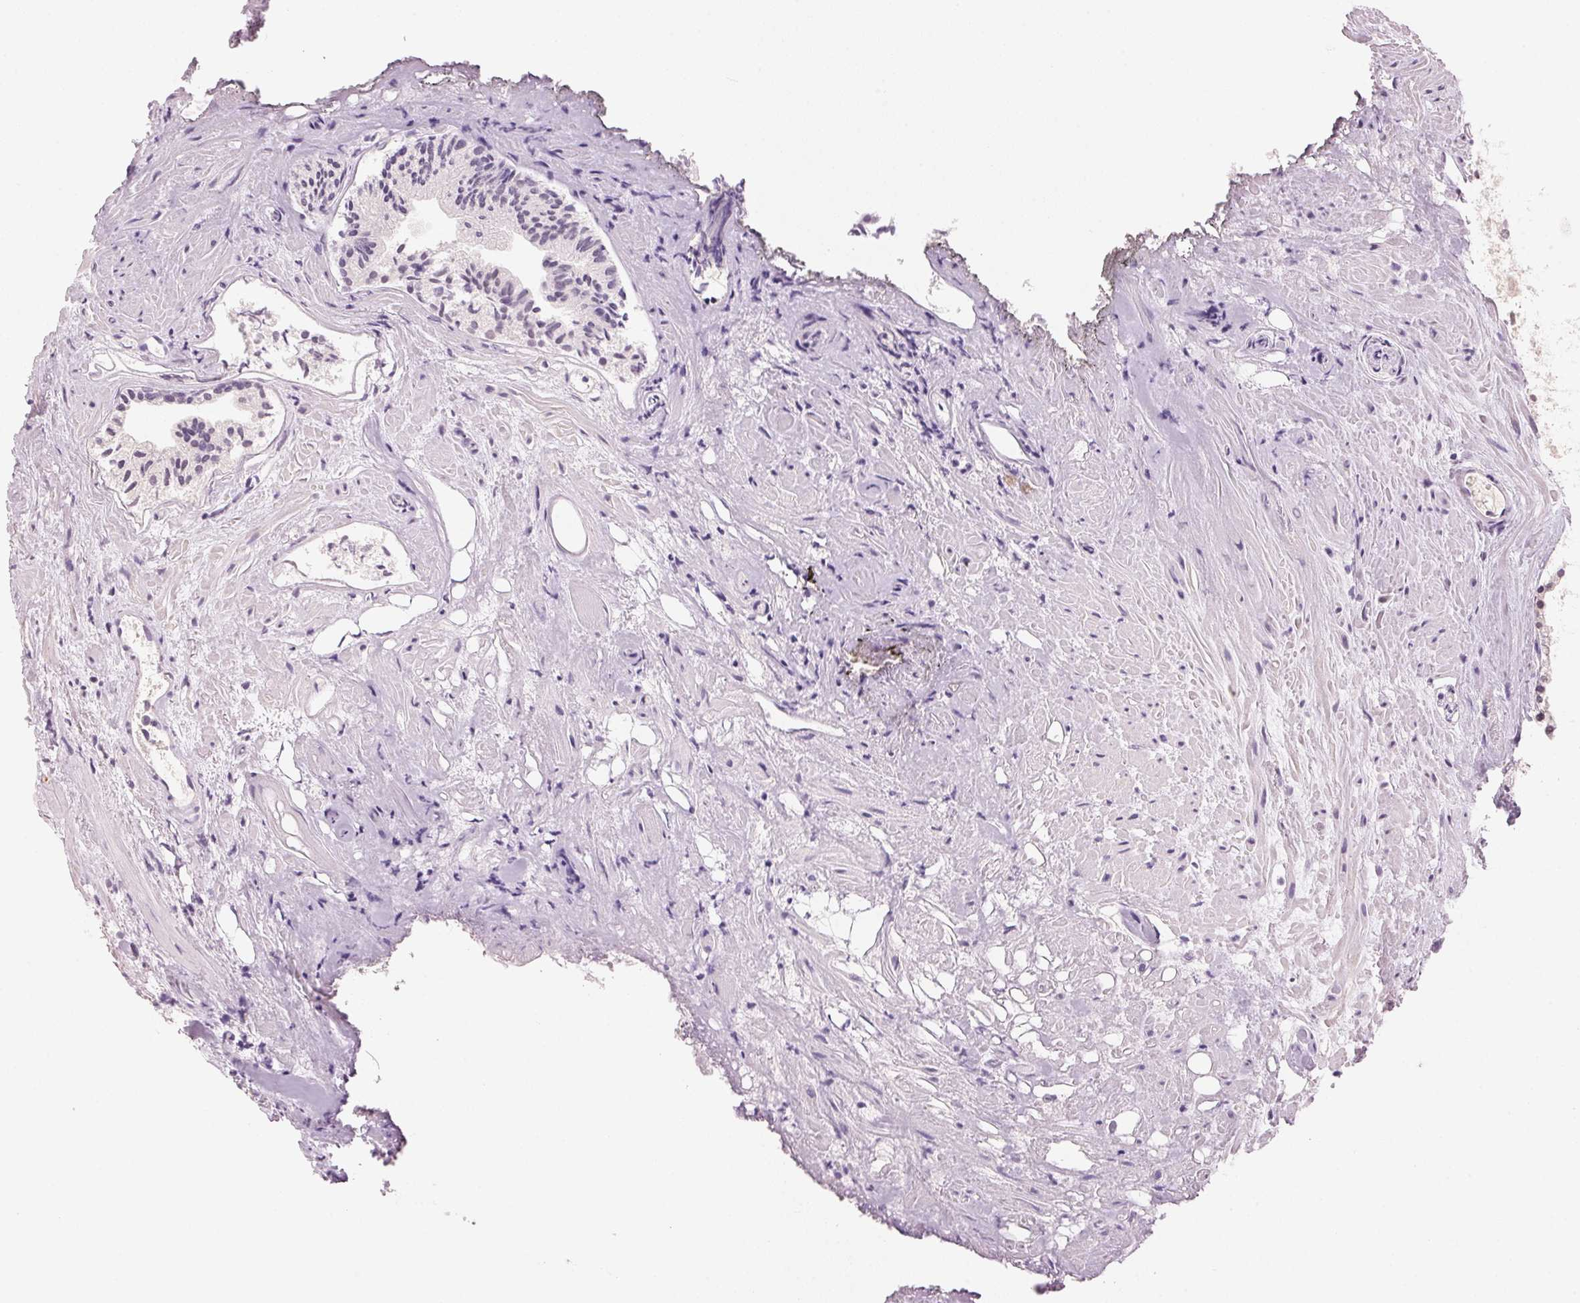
{"staining": {"intensity": "negative", "quantity": "none", "location": "none"}, "tissue": "prostate cancer", "cell_type": "Tumor cells", "image_type": "cancer", "snomed": [{"axis": "morphology", "description": "Adenocarcinoma, High grade"}, {"axis": "topography", "description": "Prostate"}], "caption": "An immunohistochemistry photomicrograph of prostate cancer (high-grade adenocarcinoma) is shown. There is no staining in tumor cells of prostate cancer (high-grade adenocarcinoma). (Stains: DAB IHC with hematoxylin counter stain, Microscopy: brightfield microscopy at high magnification).", "gene": "HOXB13", "patient": {"sex": "male", "age": 81}}